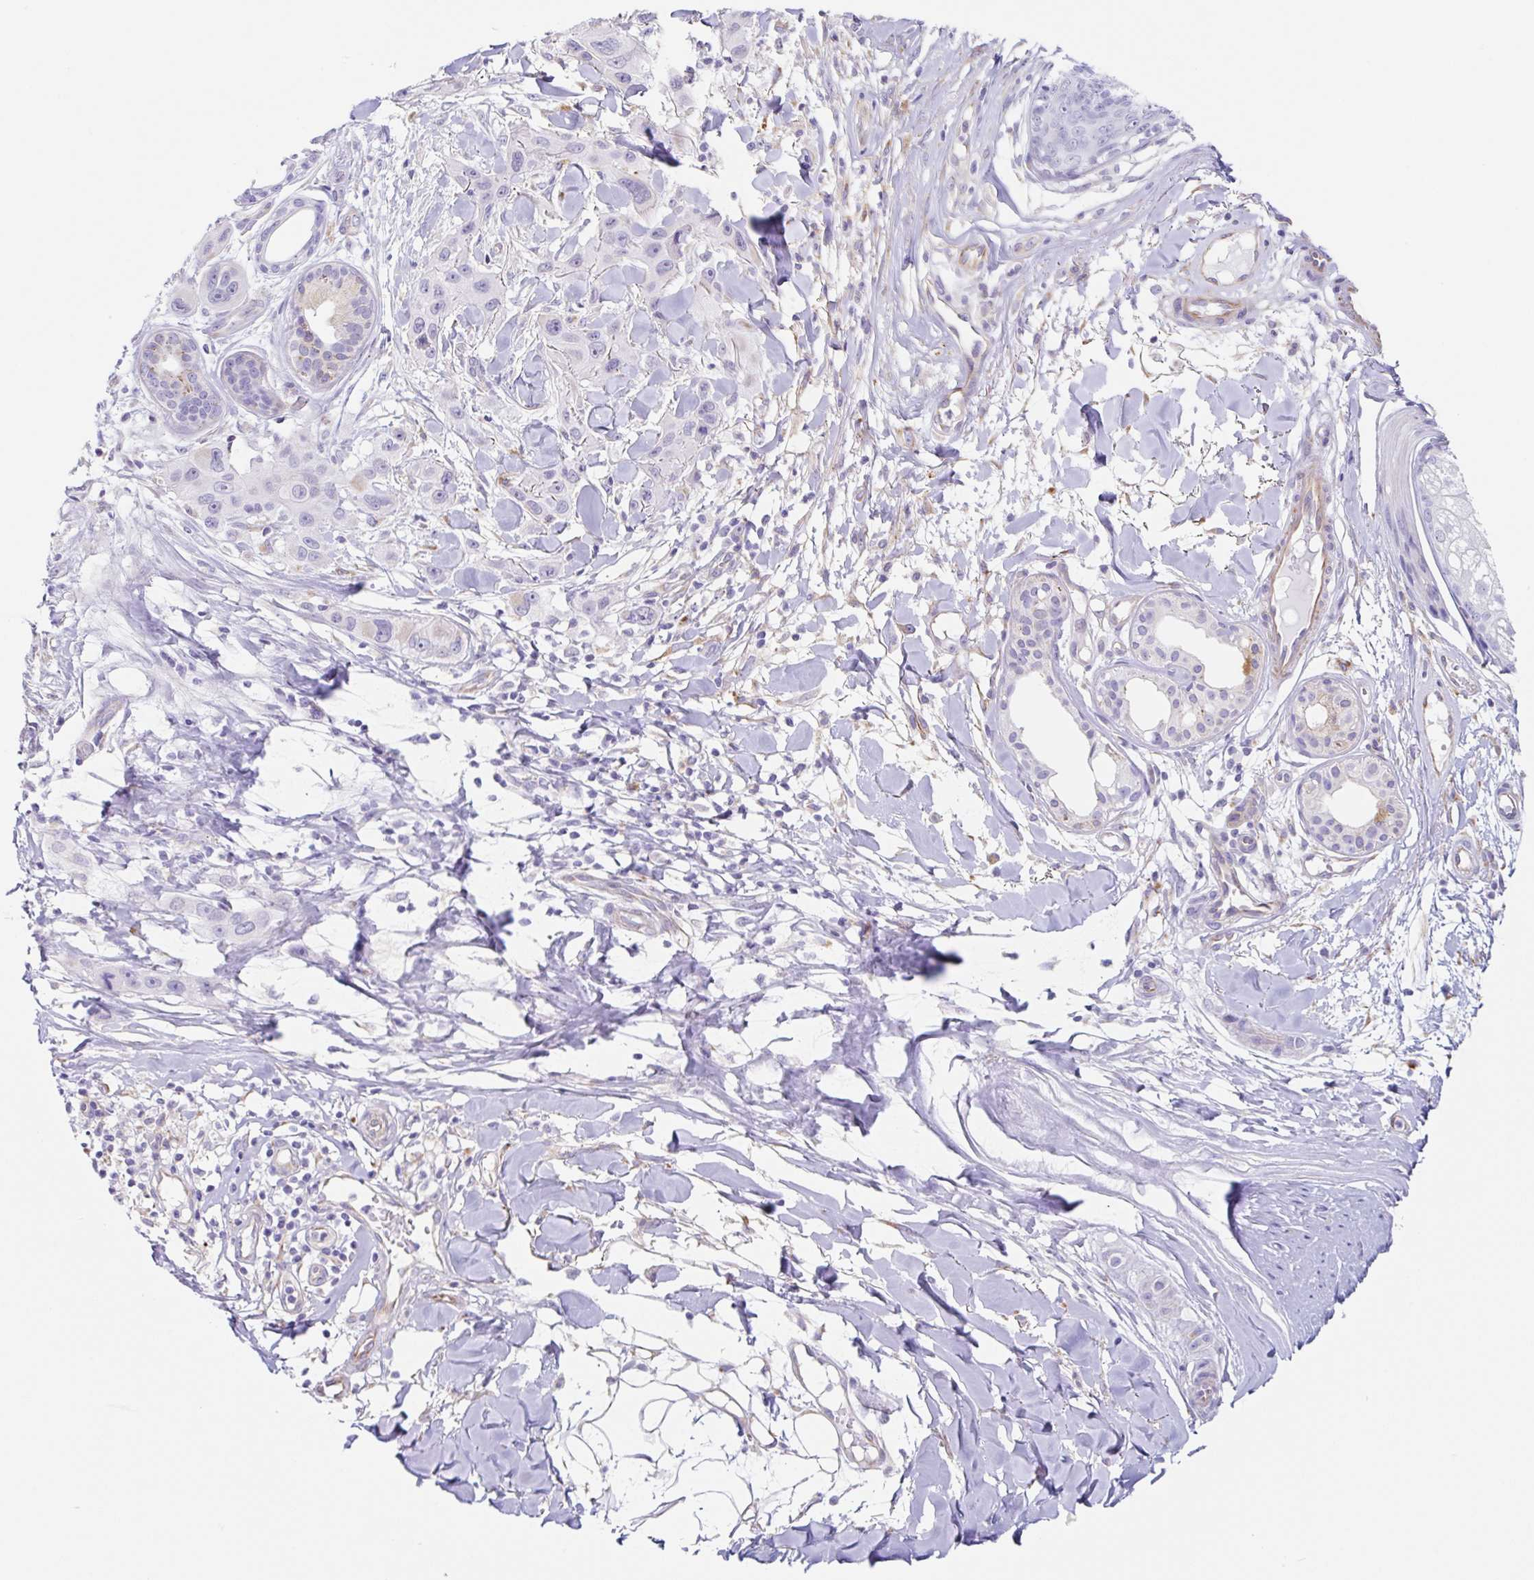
{"staining": {"intensity": "negative", "quantity": "none", "location": "none"}, "tissue": "skin cancer", "cell_type": "Tumor cells", "image_type": "cancer", "snomed": [{"axis": "morphology", "description": "Squamous cell carcinoma, NOS"}, {"axis": "topography", "description": "Skin"}], "caption": "Photomicrograph shows no significant protein staining in tumor cells of skin cancer.", "gene": "DKK4", "patient": {"sex": "male", "age": 63}}